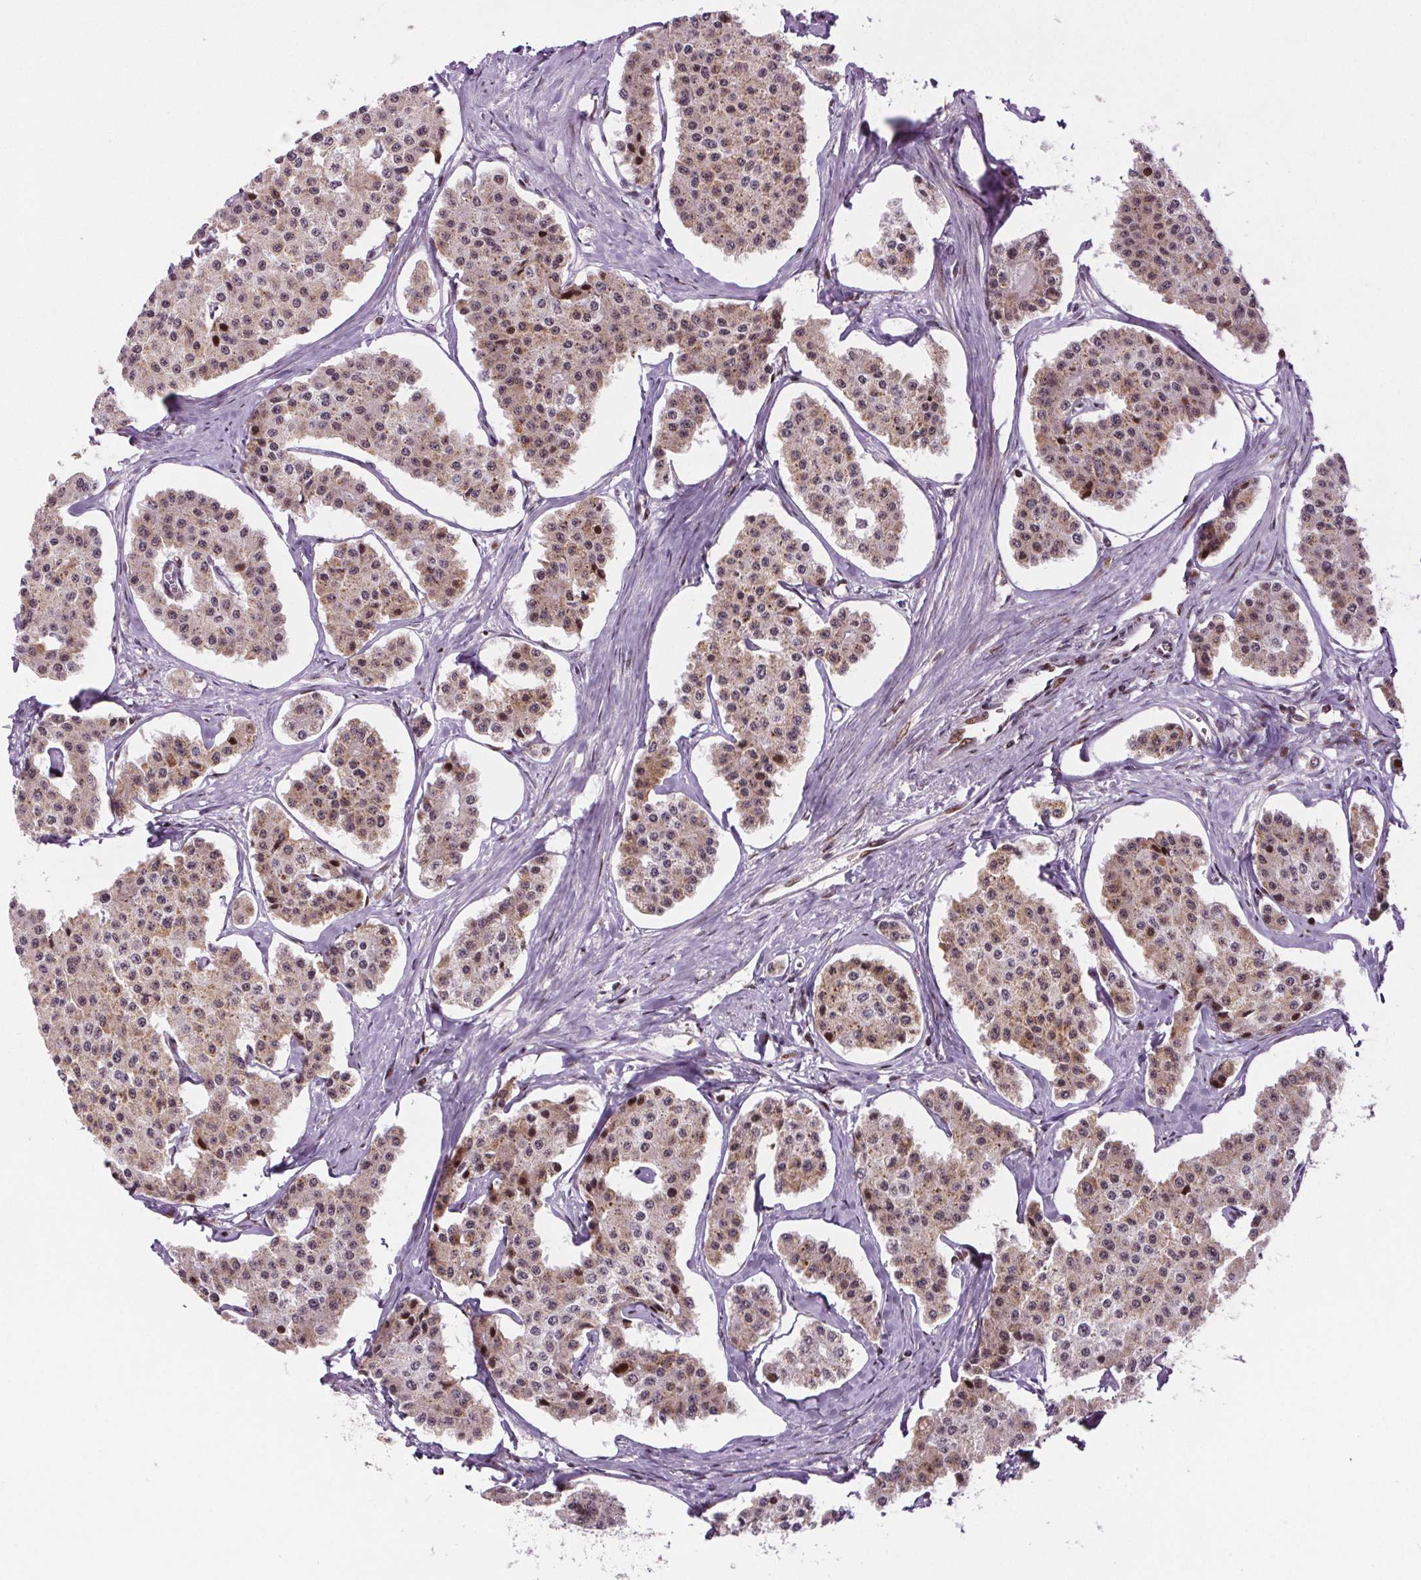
{"staining": {"intensity": "weak", "quantity": "25%-75%", "location": "cytoplasmic/membranous,nuclear"}, "tissue": "carcinoid", "cell_type": "Tumor cells", "image_type": "cancer", "snomed": [{"axis": "morphology", "description": "Carcinoid, malignant, NOS"}, {"axis": "topography", "description": "Small intestine"}], "caption": "This histopathology image displays immunohistochemistry (IHC) staining of carcinoid (malignant), with low weak cytoplasmic/membranous and nuclear expression in about 25%-75% of tumor cells.", "gene": "SNRNP35", "patient": {"sex": "female", "age": 65}}